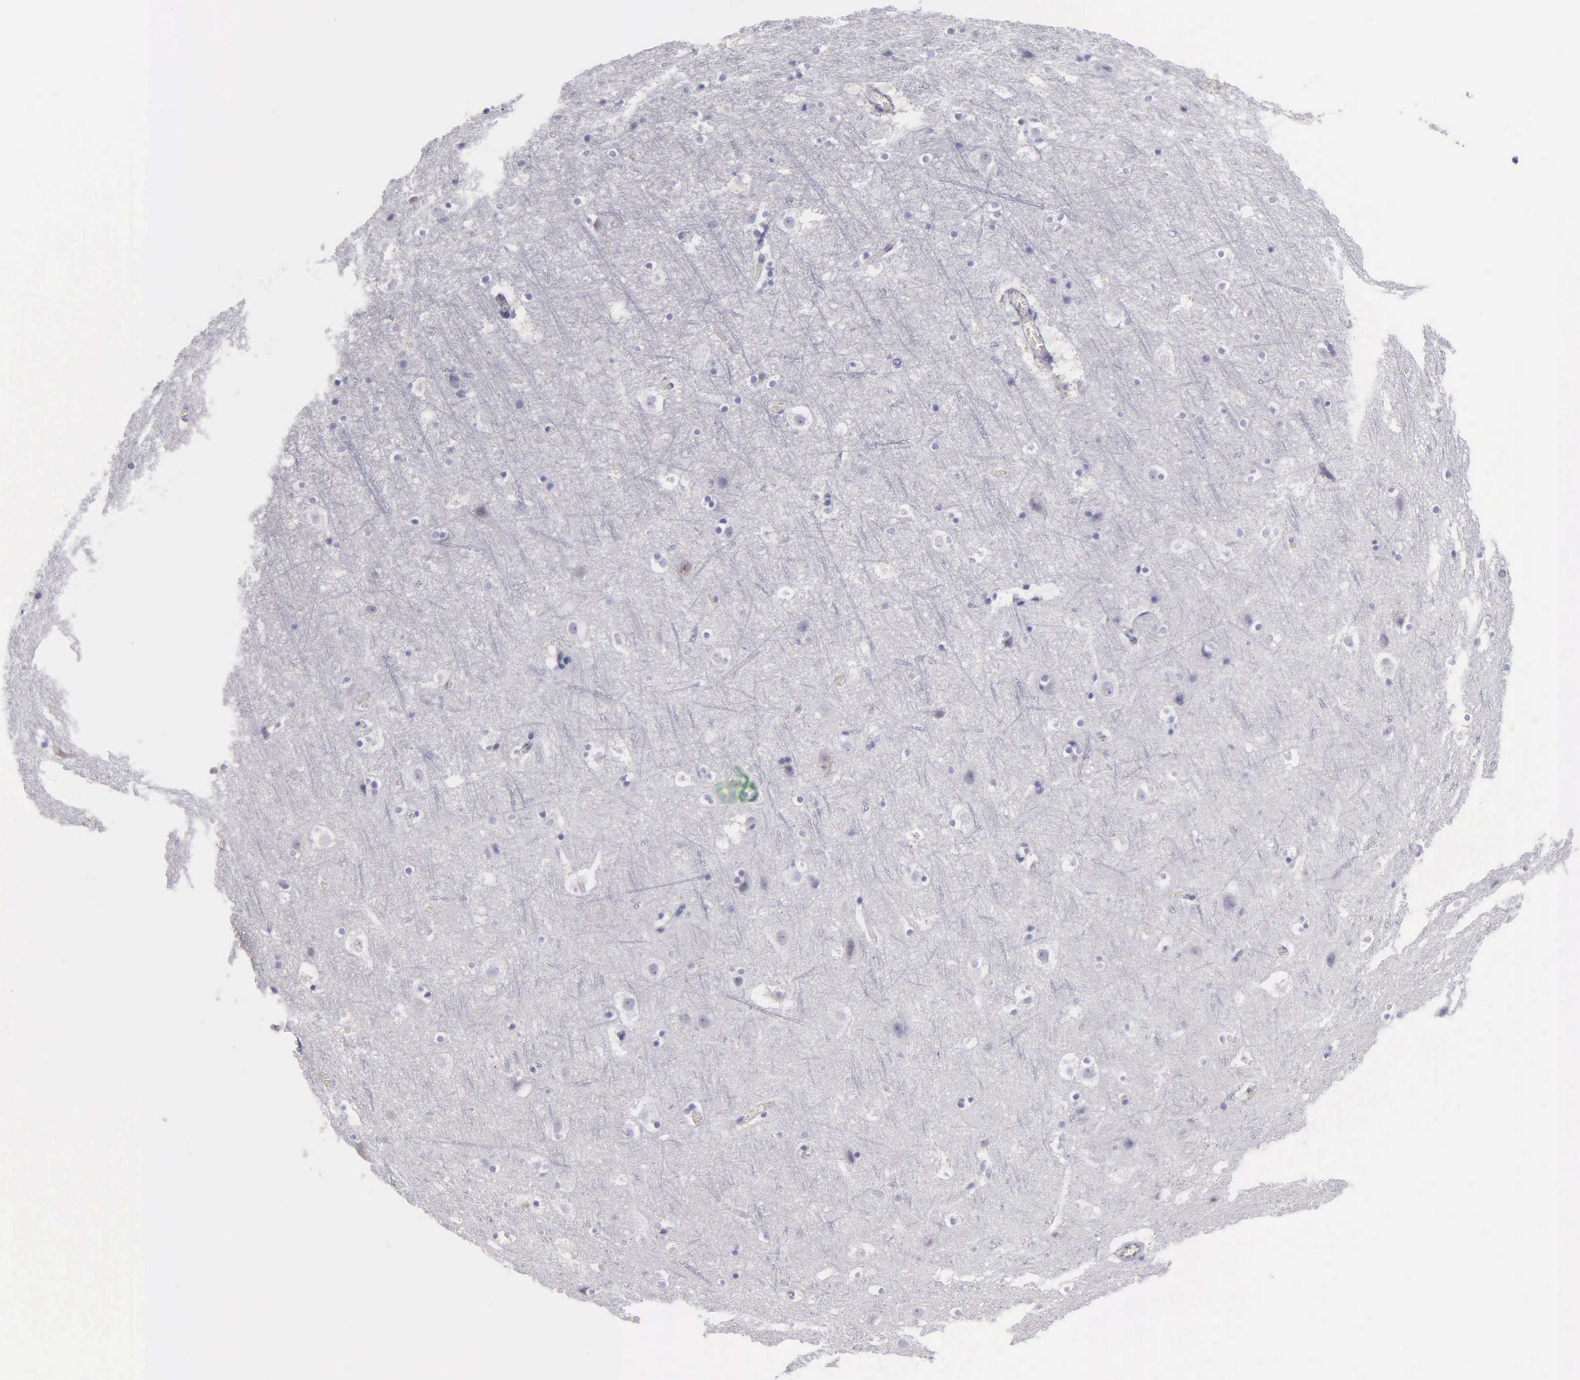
{"staining": {"intensity": "negative", "quantity": "none", "location": "none"}, "tissue": "cerebral cortex", "cell_type": "Endothelial cells", "image_type": "normal", "snomed": [{"axis": "morphology", "description": "Normal tissue, NOS"}, {"axis": "topography", "description": "Cerebral cortex"}], "caption": "This is an immunohistochemistry (IHC) image of benign human cerebral cortex. There is no positivity in endothelial cells.", "gene": "FBLN5", "patient": {"sex": "male", "age": 45}}